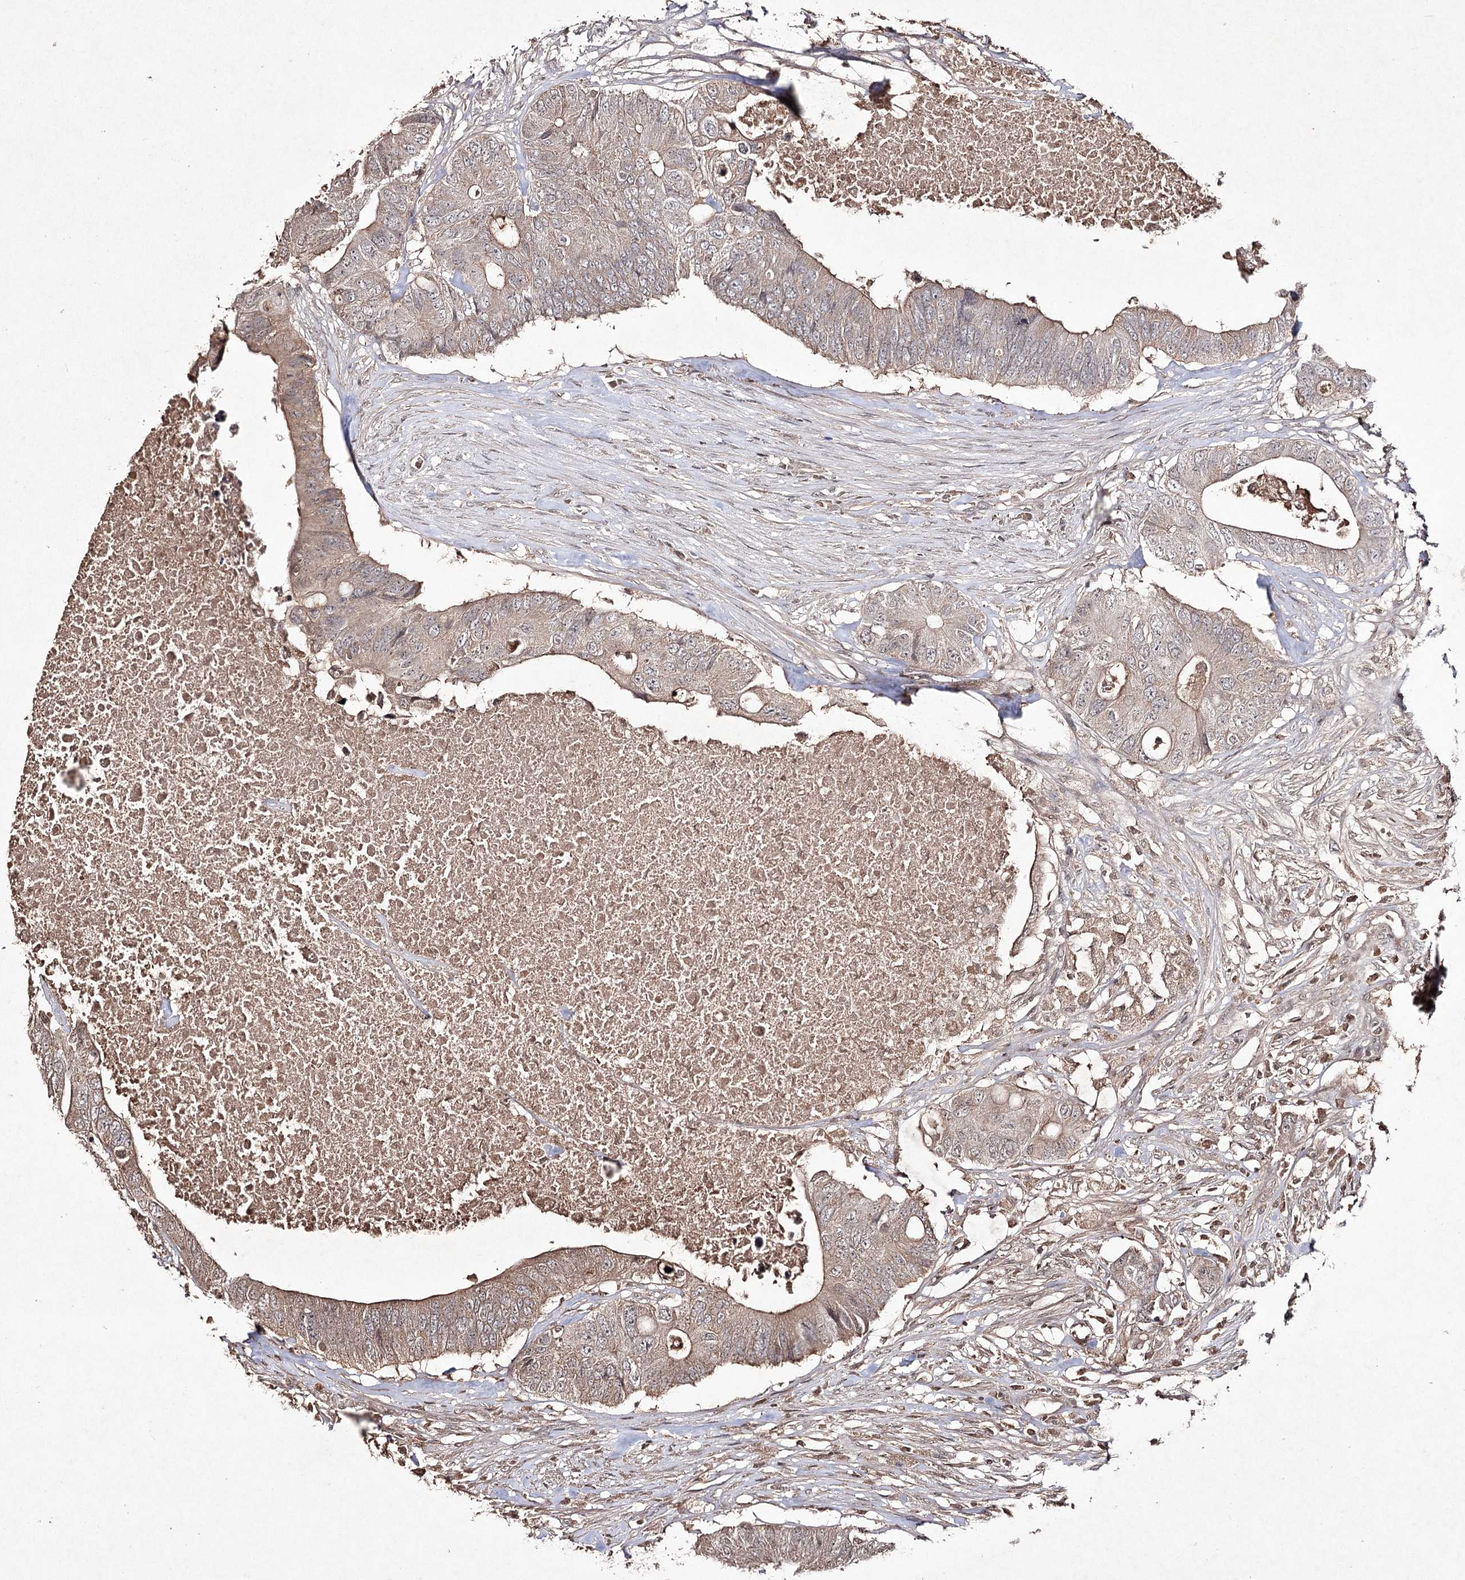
{"staining": {"intensity": "weak", "quantity": "25%-75%", "location": "cytoplasmic/membranous"}, "tissue": "colorectal cancer", "cell_type": "Tumor cells", "image_type": "cancer", "snomed": [{"axis": "morphology", "description": "Adenocarcinoma, NOS"}, {"axis": "topography", "description": "Colon"}], "caption": "Immunohistochemical staining of human colorectal cancer demonstrates low levels of weak cytoplasmic/membranous protein positivity in about 25%-75% of tumor cells.", "gene": "SYNGR3", "patient": {"sex": "male", "age": 71}}